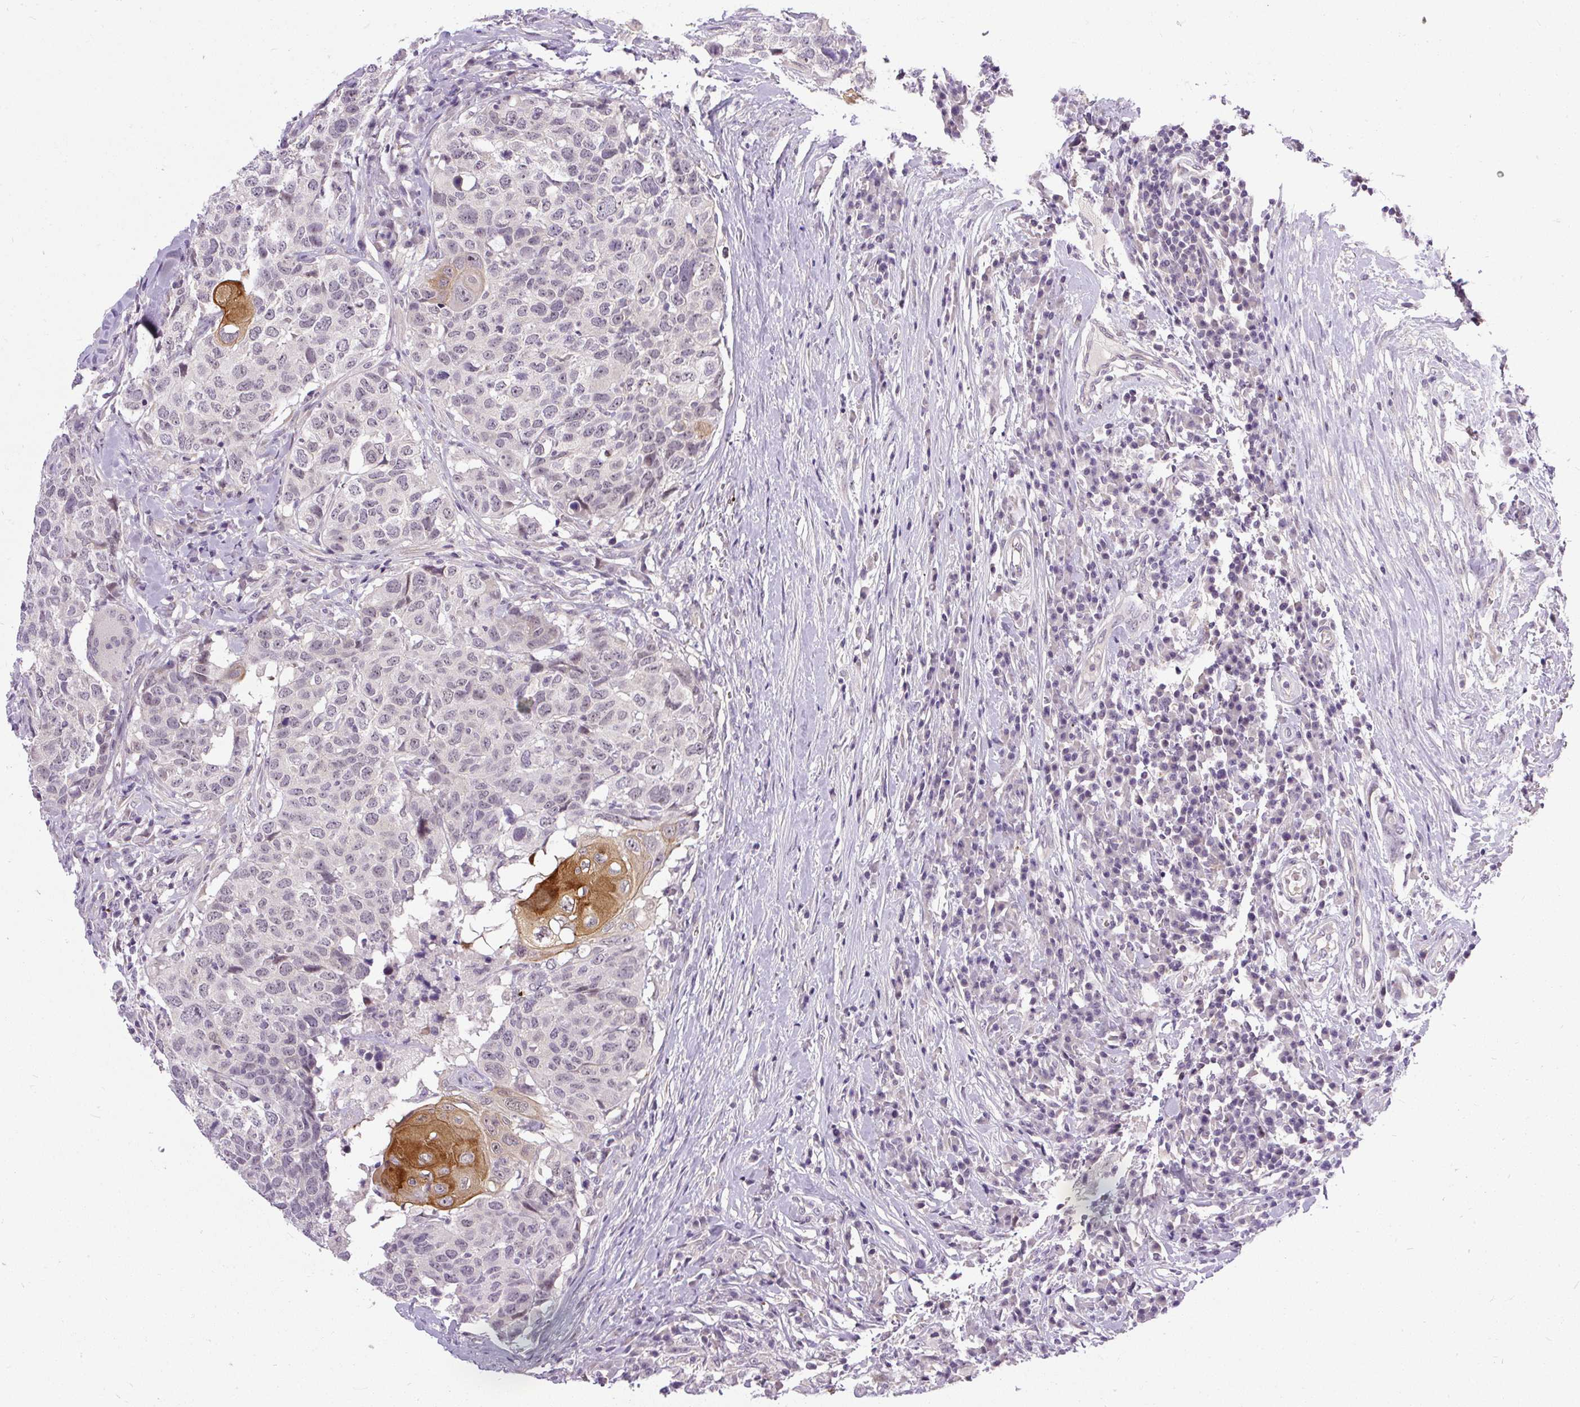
{"staining": {"intensity": "negative", "quantity": "none", "location": "none"}, "tissue": "head and neck cancer", "cell_type": "Tumor cells", "image_type": "cancer", "snomed": [{"axis": "morphology", "description": "Normal tissue, NOS"}, {"axis": "morphology", "description": "Squamous cell carcinoma, NOS"}, {"axis": "topography", "description": "Skeletal muscle"}, {"axis": "topography", "description": "Vascular tissue"}, {"axis": "topography", "description": "Peripheral nerve tissue"}, {"axis": "topography", "description": "Head-Neck"}], "caption": "DAB (3,3'-diaminobenzidine) immunohistochemical staining of squamous cell carcinoma (head and neck) reveals no significant expression in tumor cells.", "gene": "FAM117B", "patient": {"sex": "male", "age": 66}}